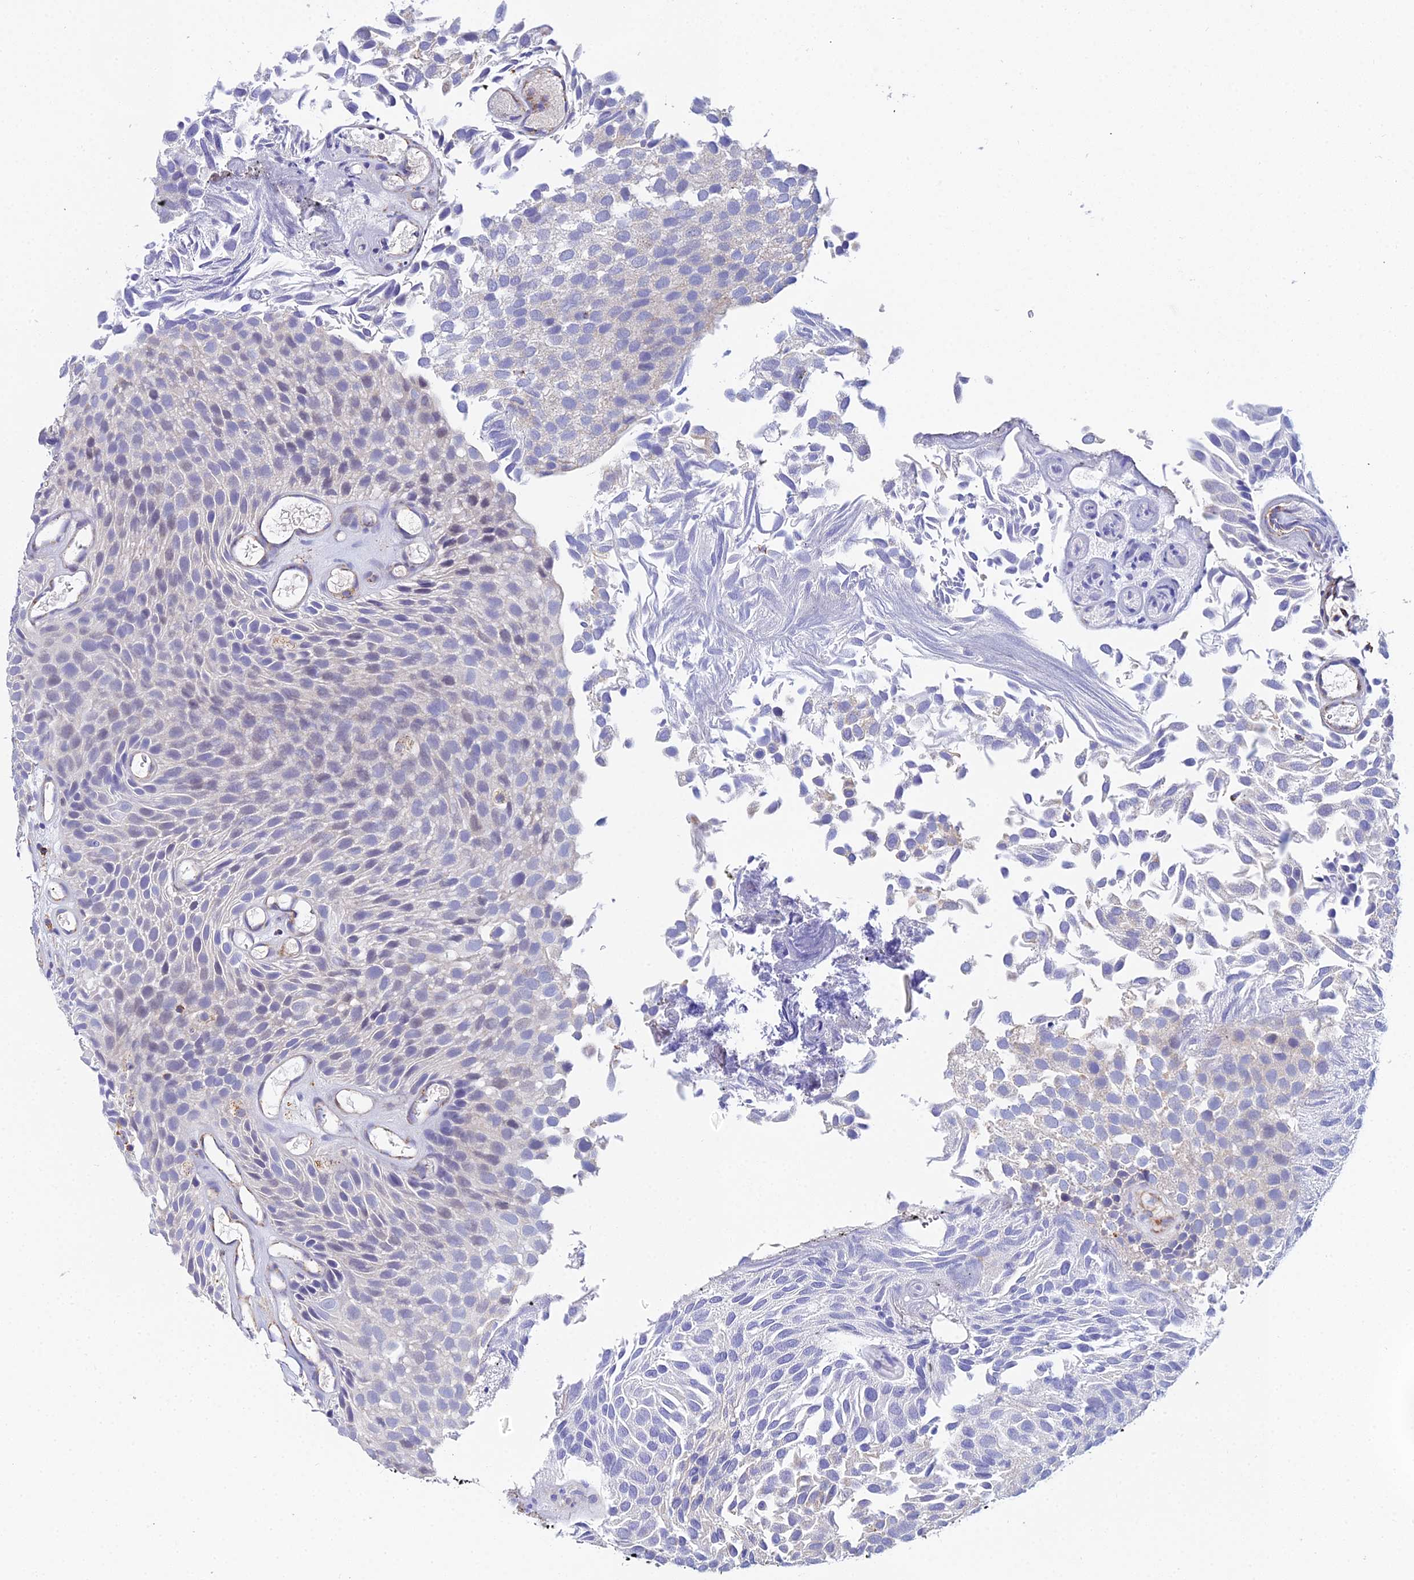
{"staining": {"intensity": "negative", "quantity": "none", "location": "none"}, "tissue": "urothelial cancer", "cell_type": "Tumor cells", "image_type": "cancer", "snomed": [{"axis": "morphology", "description": "Urothelial carcinoma, Low grade"}, {"axis": "topography", "description": "Urinary bladder"}], "caption": "DAB (3,3'-diaminobenzidine) immunohistochemical staining of human urothelial cancer reveals no significant expression in tumor cells.", "gene": "NIPSNAP3A", "patient": {"sex": "male", "age": 89}}